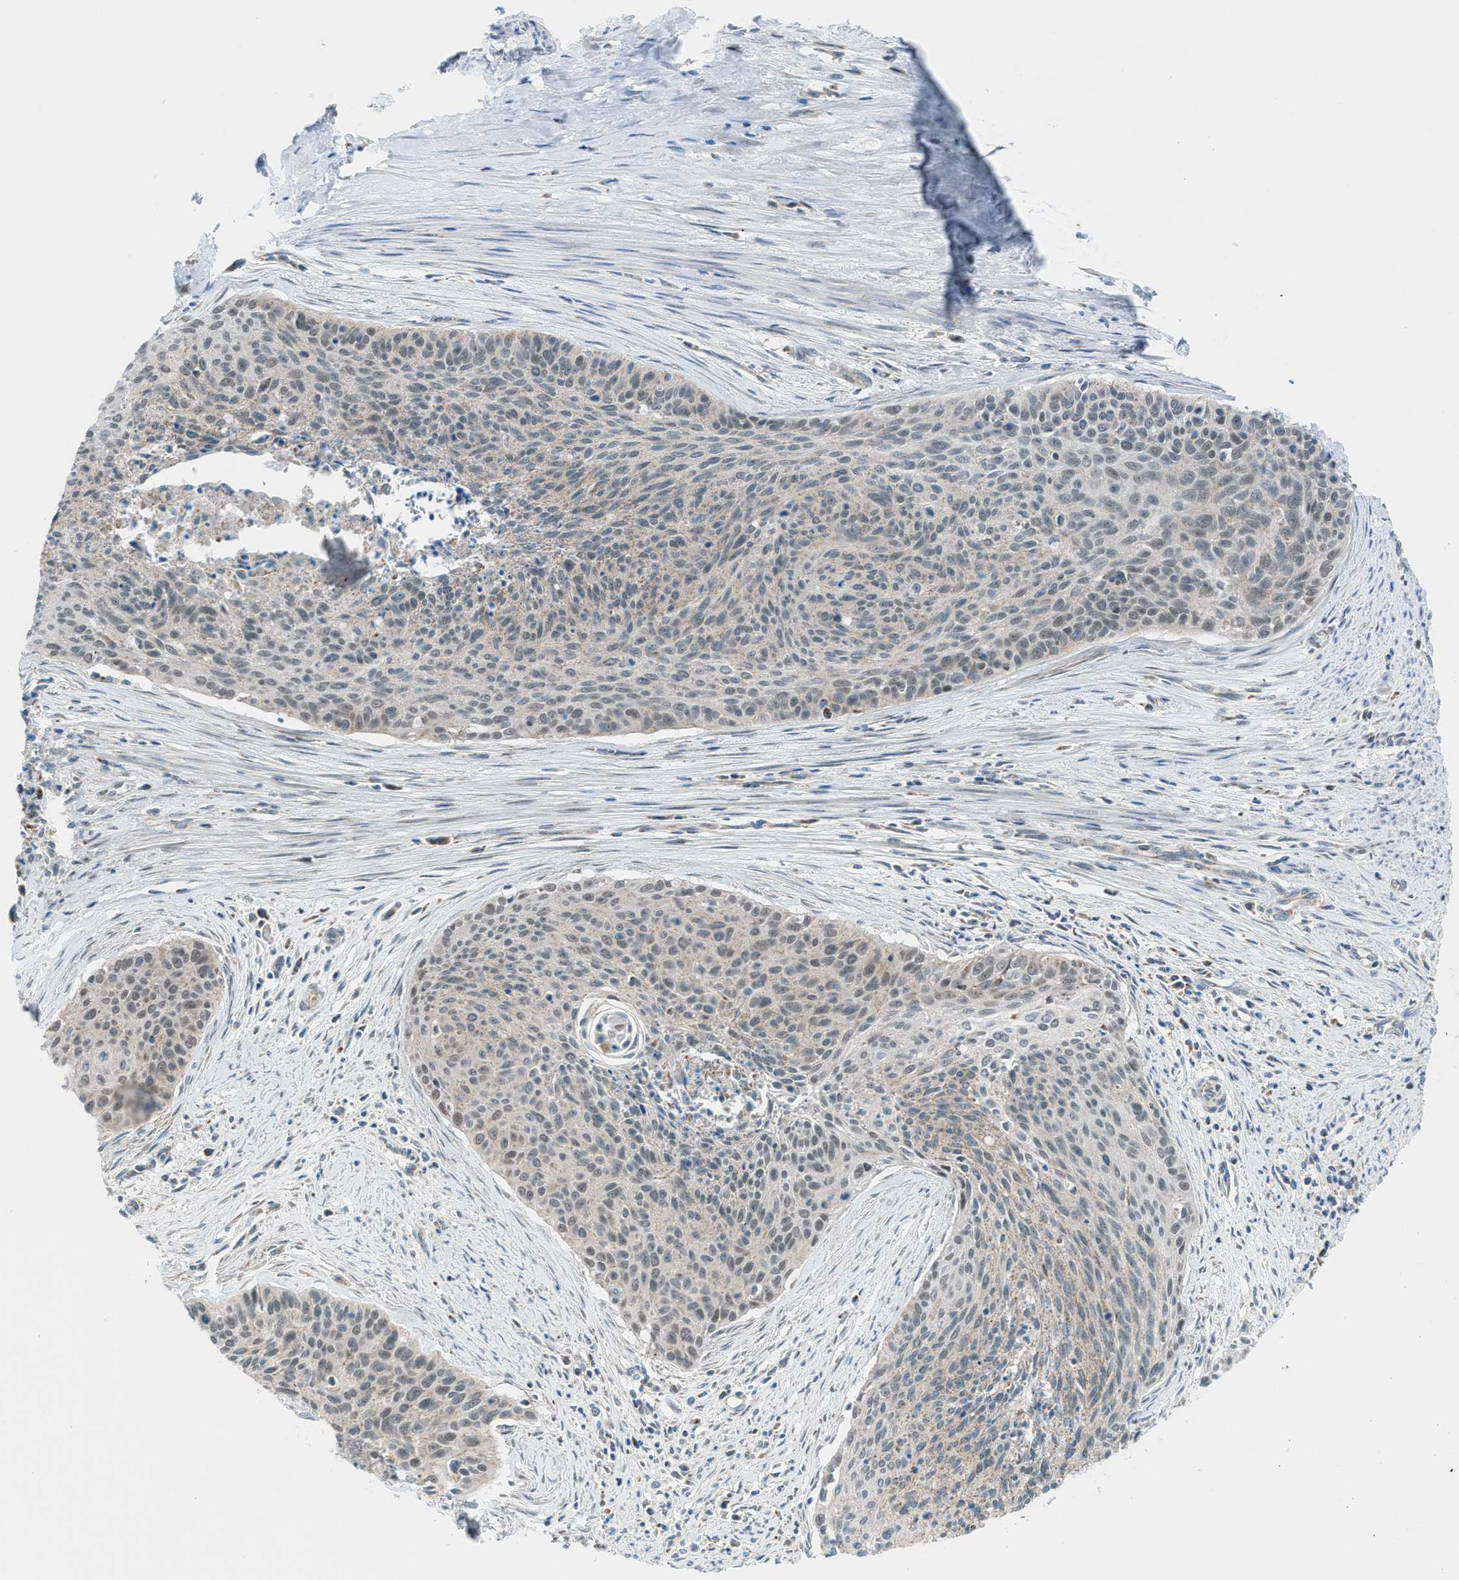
{"staining": {"intensity": "weak", "quantity": "<25%", "location": "nuclear"}, "tissue": "cervical cancer", "cell_type": "Tumor cells", "image_type": "cancer", "snomed": [{"axis": "morphology", "description": "Squamous cell carcinoma, NOS"}, {"axis": "topography", "description": "Cervix"}], "caption": "Immunohistochemistry photomicrograph of human cervical cancer (squamous cell carcinoma) stained for a protein (brown), which shows no staining in tumor cells. The staining is performed using DAB (3,3'-diaminobenzidine) brown chromogen with nuclei counter-stained in using hematoxylin.", "gene": "SRM", "patient": {"sex": "female", "age": 55}}